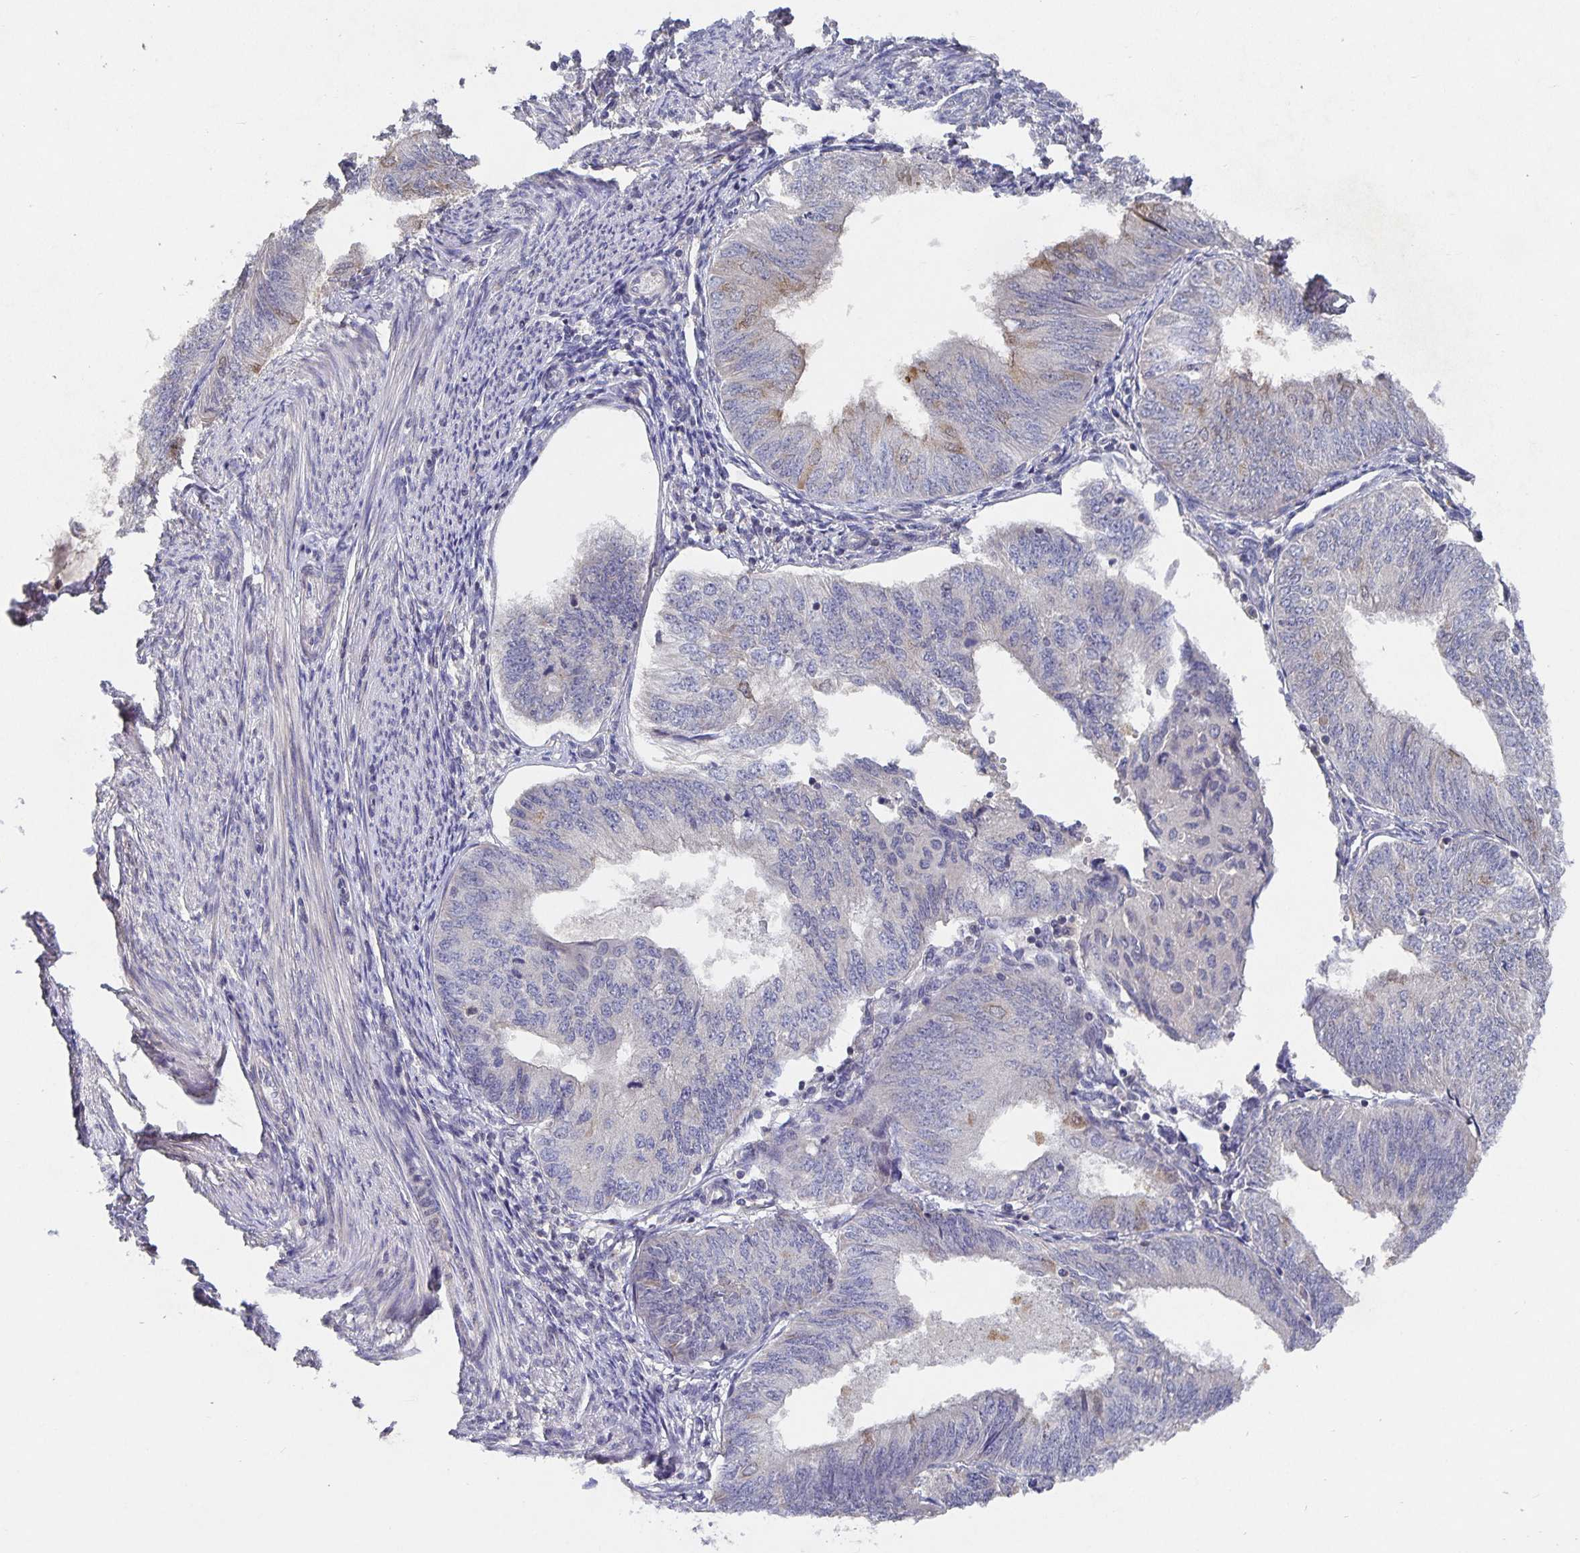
{"staining": {"intensity": "negative", "quantity": "none", "location": "none"}, "tissue": "endometrial cancer", "cell_type": "Tumor cells", "image_type": "cancer", "snomed": [{"axis": "morphology", "description": "Adenocarcinoma, NOS"}, {"axis": "topography", "description": "Endometrium"}], "caption": "Immunohistochemistry image of neoplastic tissue: human endometrial cancer (adenocarcinoma) stained with DAB exhibits no significant protein positivity in tumor cells.", "gene": "HEPN1", "patient": {"sex": "female", "age": 58}}